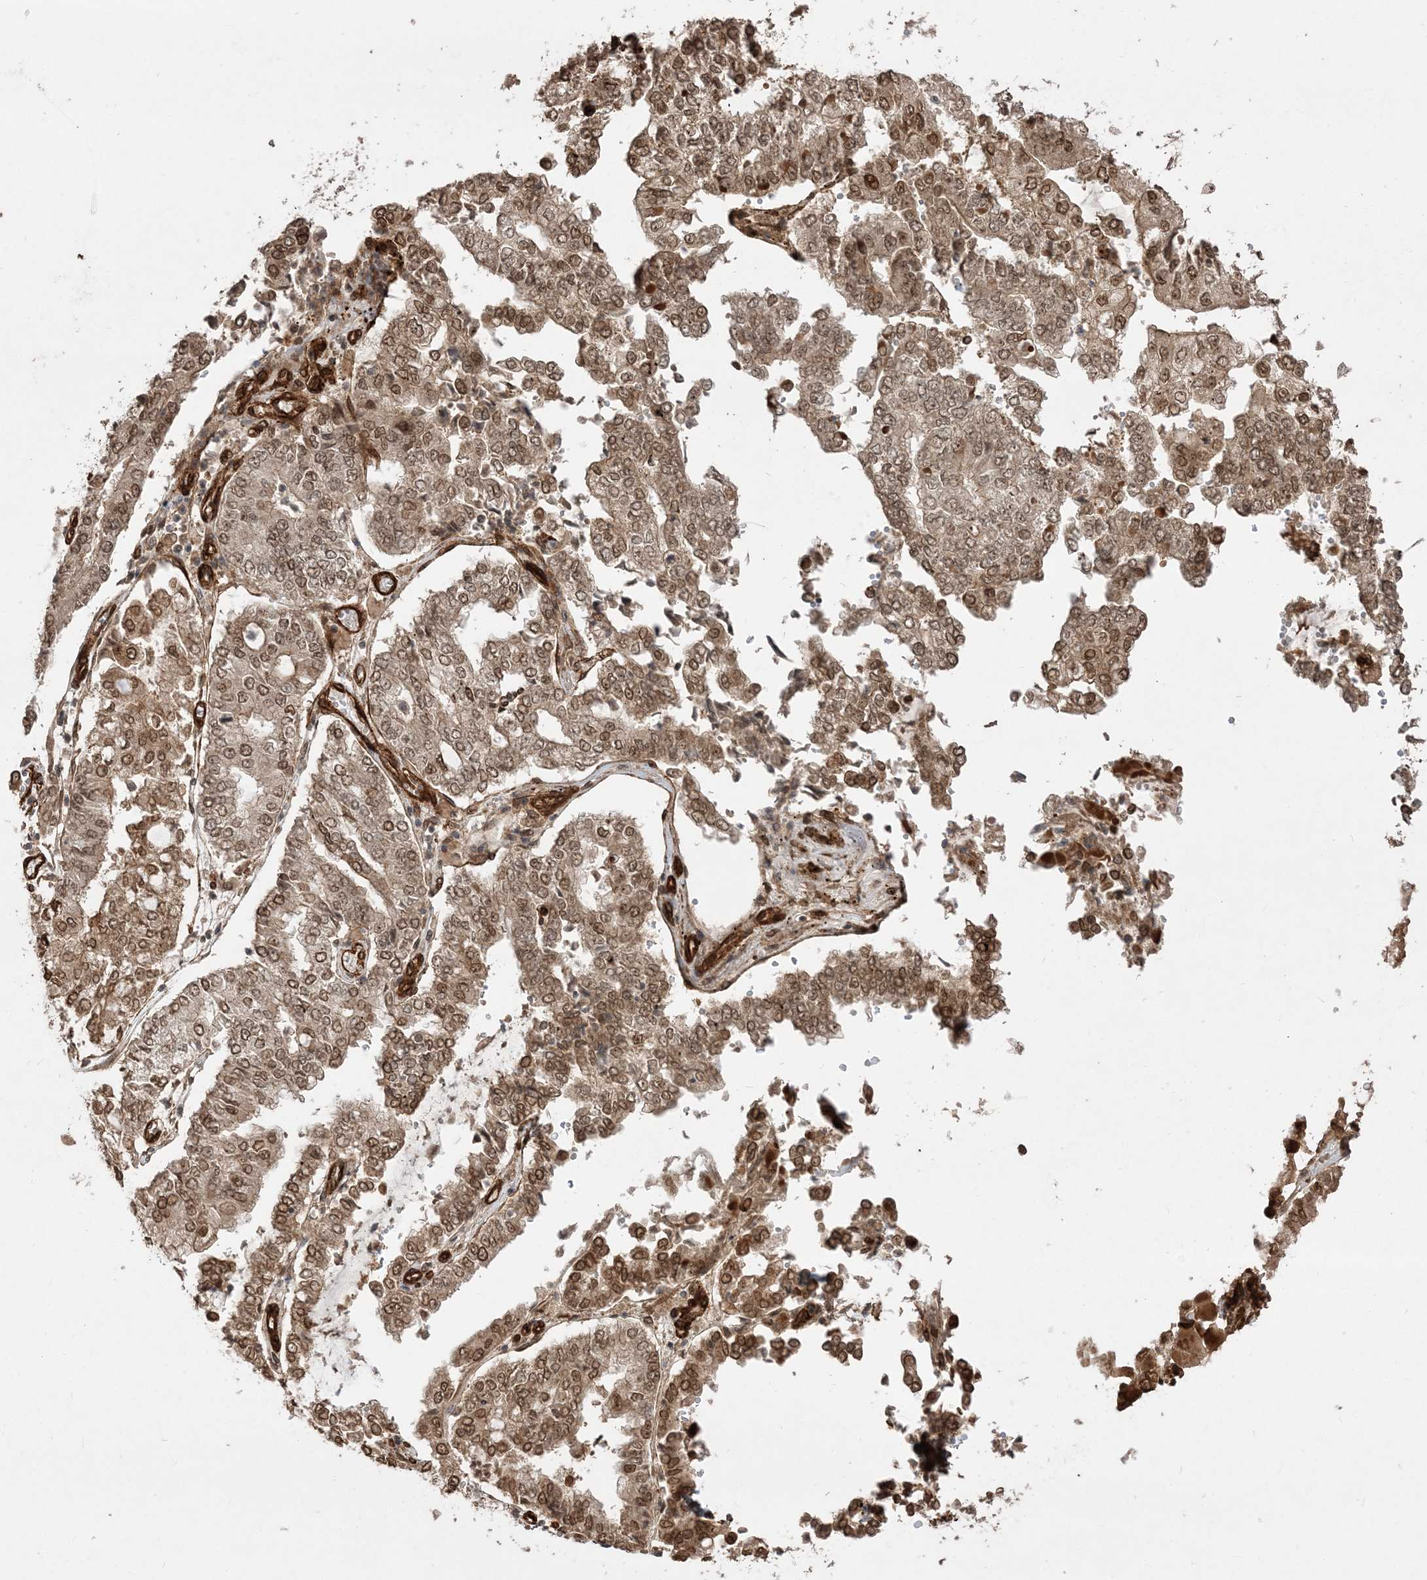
{"staining": {"intensity": "moderate", "quantity": ">75%", "location": "cytoplasmic/membranous,nuclear"}, "tissue": "stomach cancer", "cell_type": "Tumor cells", "image_type": "cancer", "snomed": [{"axis": "morphology", "description": "Adenocarcinoma, NOS"}, {"axis": "topography", "description": "Stomach"}], "caption": "There is medium levels of moderate cytoplasmic/membranous and nuclear staining in tumor cells of adenocarcinoma (stomach), as demonstrated by immunohistochemical staining (brown color).", "gene": "ETAA1", "patient": {"sex": "male", "age": 76}}